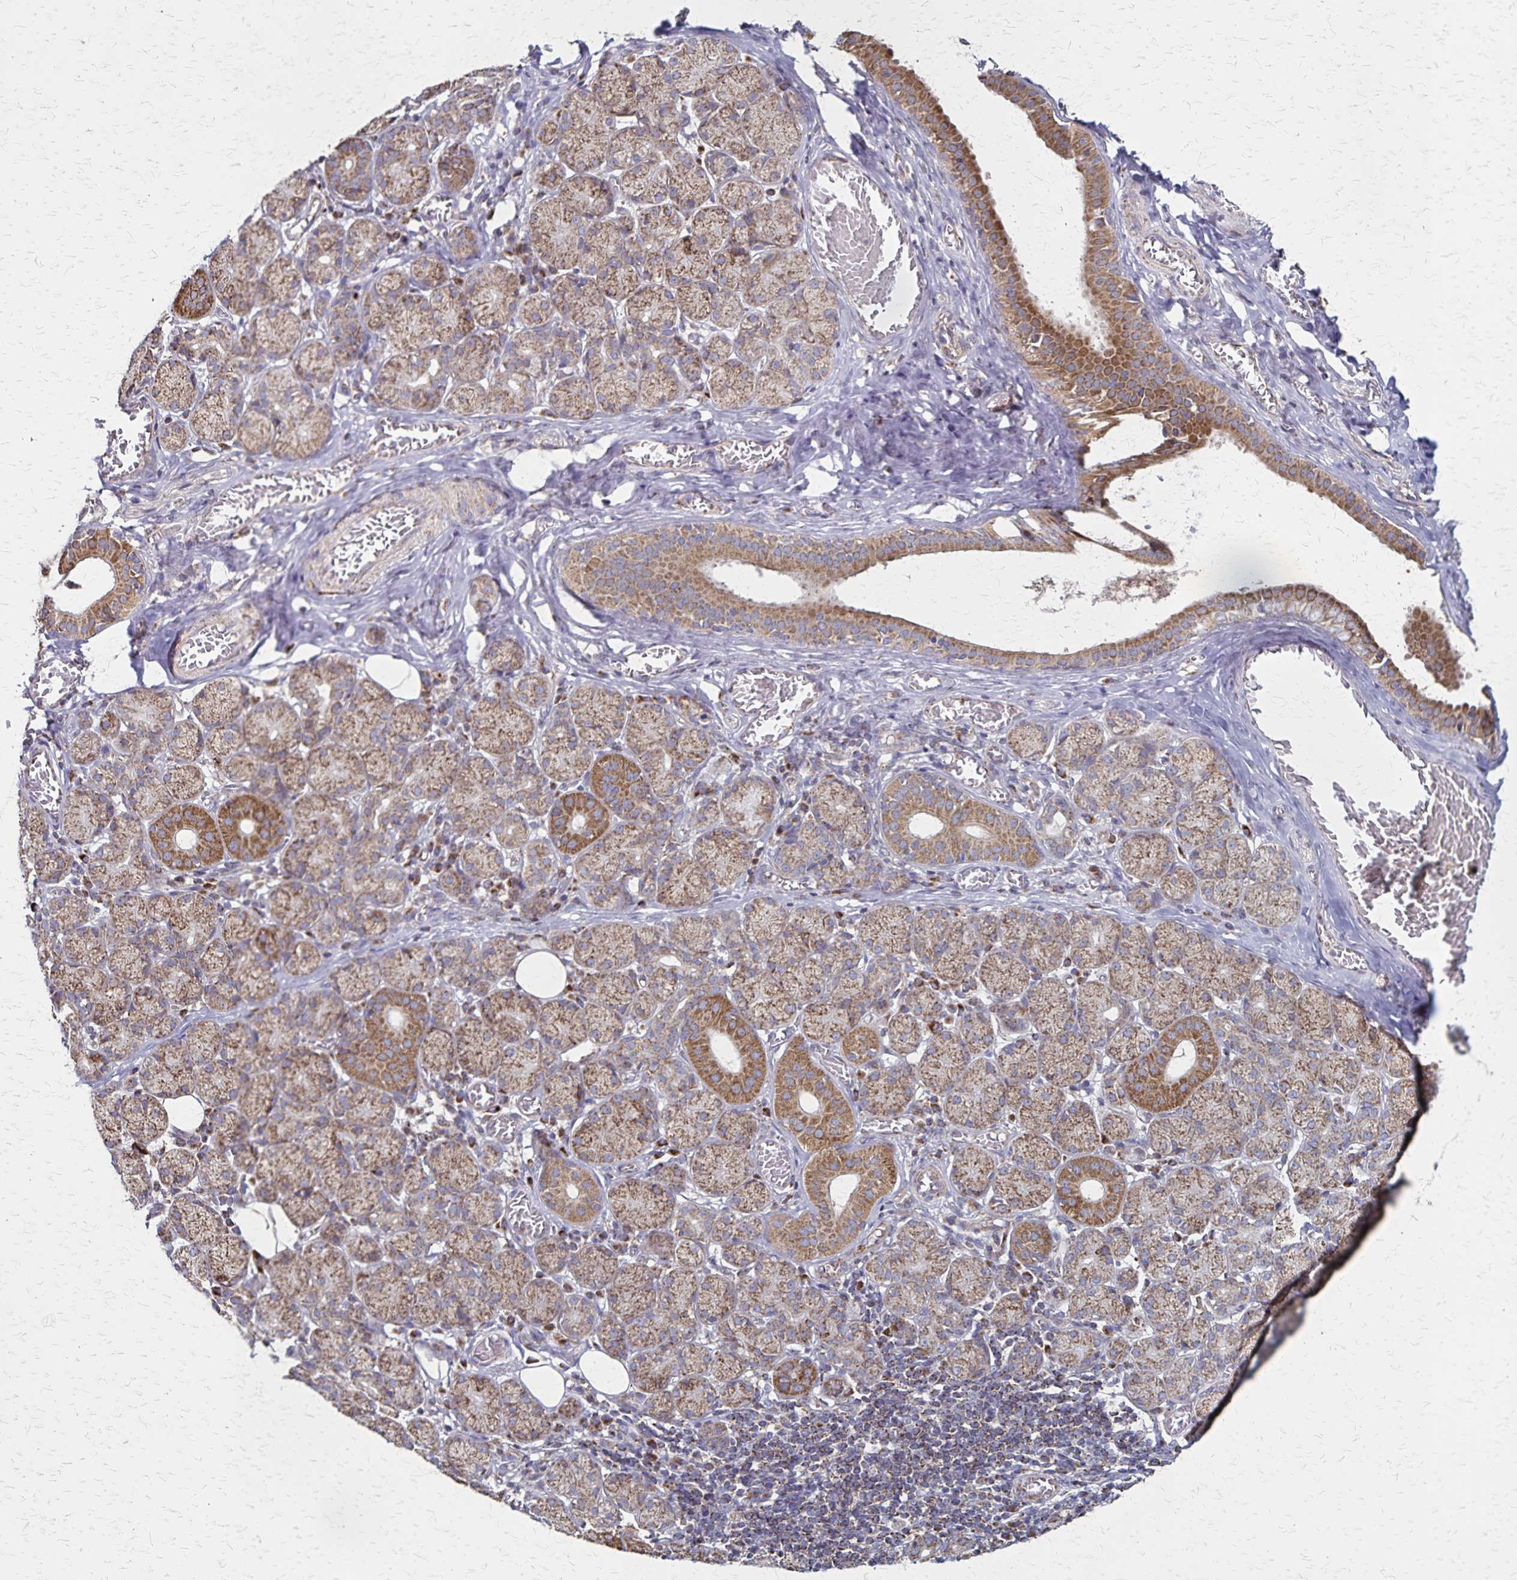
{"staining": {"intensity": "moderate", "quantity": ">75%", "location": "cytoplasmic/membranous"}, "tissue": "salivary gland", "cell_type": "Glandular cells", "image_type": "normal", "snomed": [{"axis": "morphology", "description": "Normal tissue, NOS"}, {"axis": "topography", "description": "Salivary gland"}, {"axis": "topography", "description": "Peripheral nerve tissue"}], "caption": "DAB immunohistochemical staining of benign salivary gland displays moderate cytoplasmic/membranous protein staining in about >75% of glandular cells. The protein is shown in brown color, while the nuclei are stained blue.", "gene": "NFS1", "patient": {"sex": "female", "age": 24}}